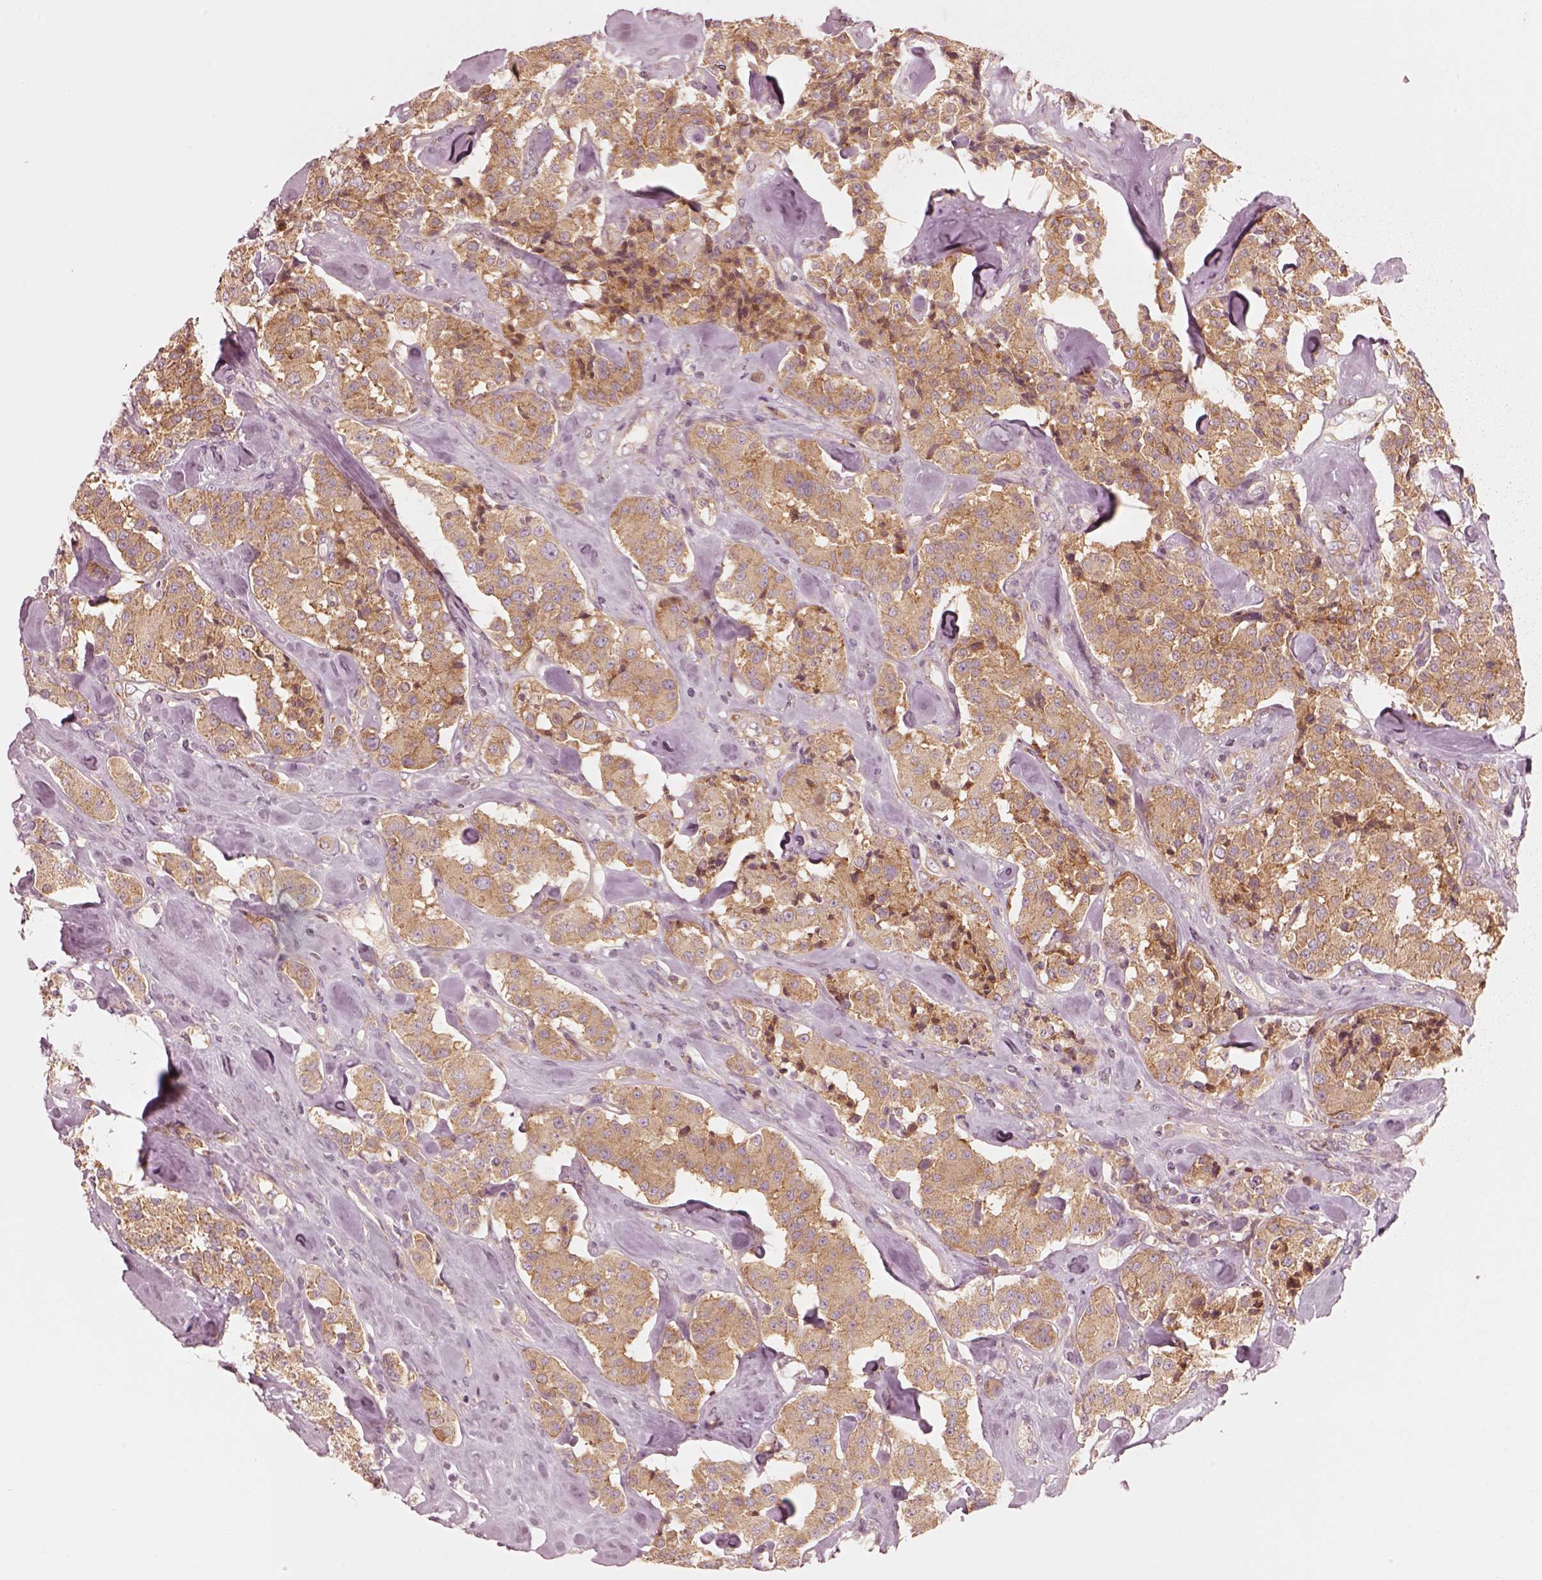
{"staining": {"intensity": "moderate", "quantity": ">75%", "location": "cytoplasmic/membranous"}, "tissue": "carcinoid", "cell_type": "Tumor cells", "image_type": "cancer", "snomed": [{"axis": "morphology", "description": "Carcinoid, malignant, NOS"}, {"axis": "topography", "description": "Pancreas"}], "caption": "Immunohistochemical staining of human carcinoid shows moderate cytoplasmic/membranous protein positivity in about >75% of tumor cells.", "gene": "CNOT2", "patient": {"sex": "male", "age": 41}}